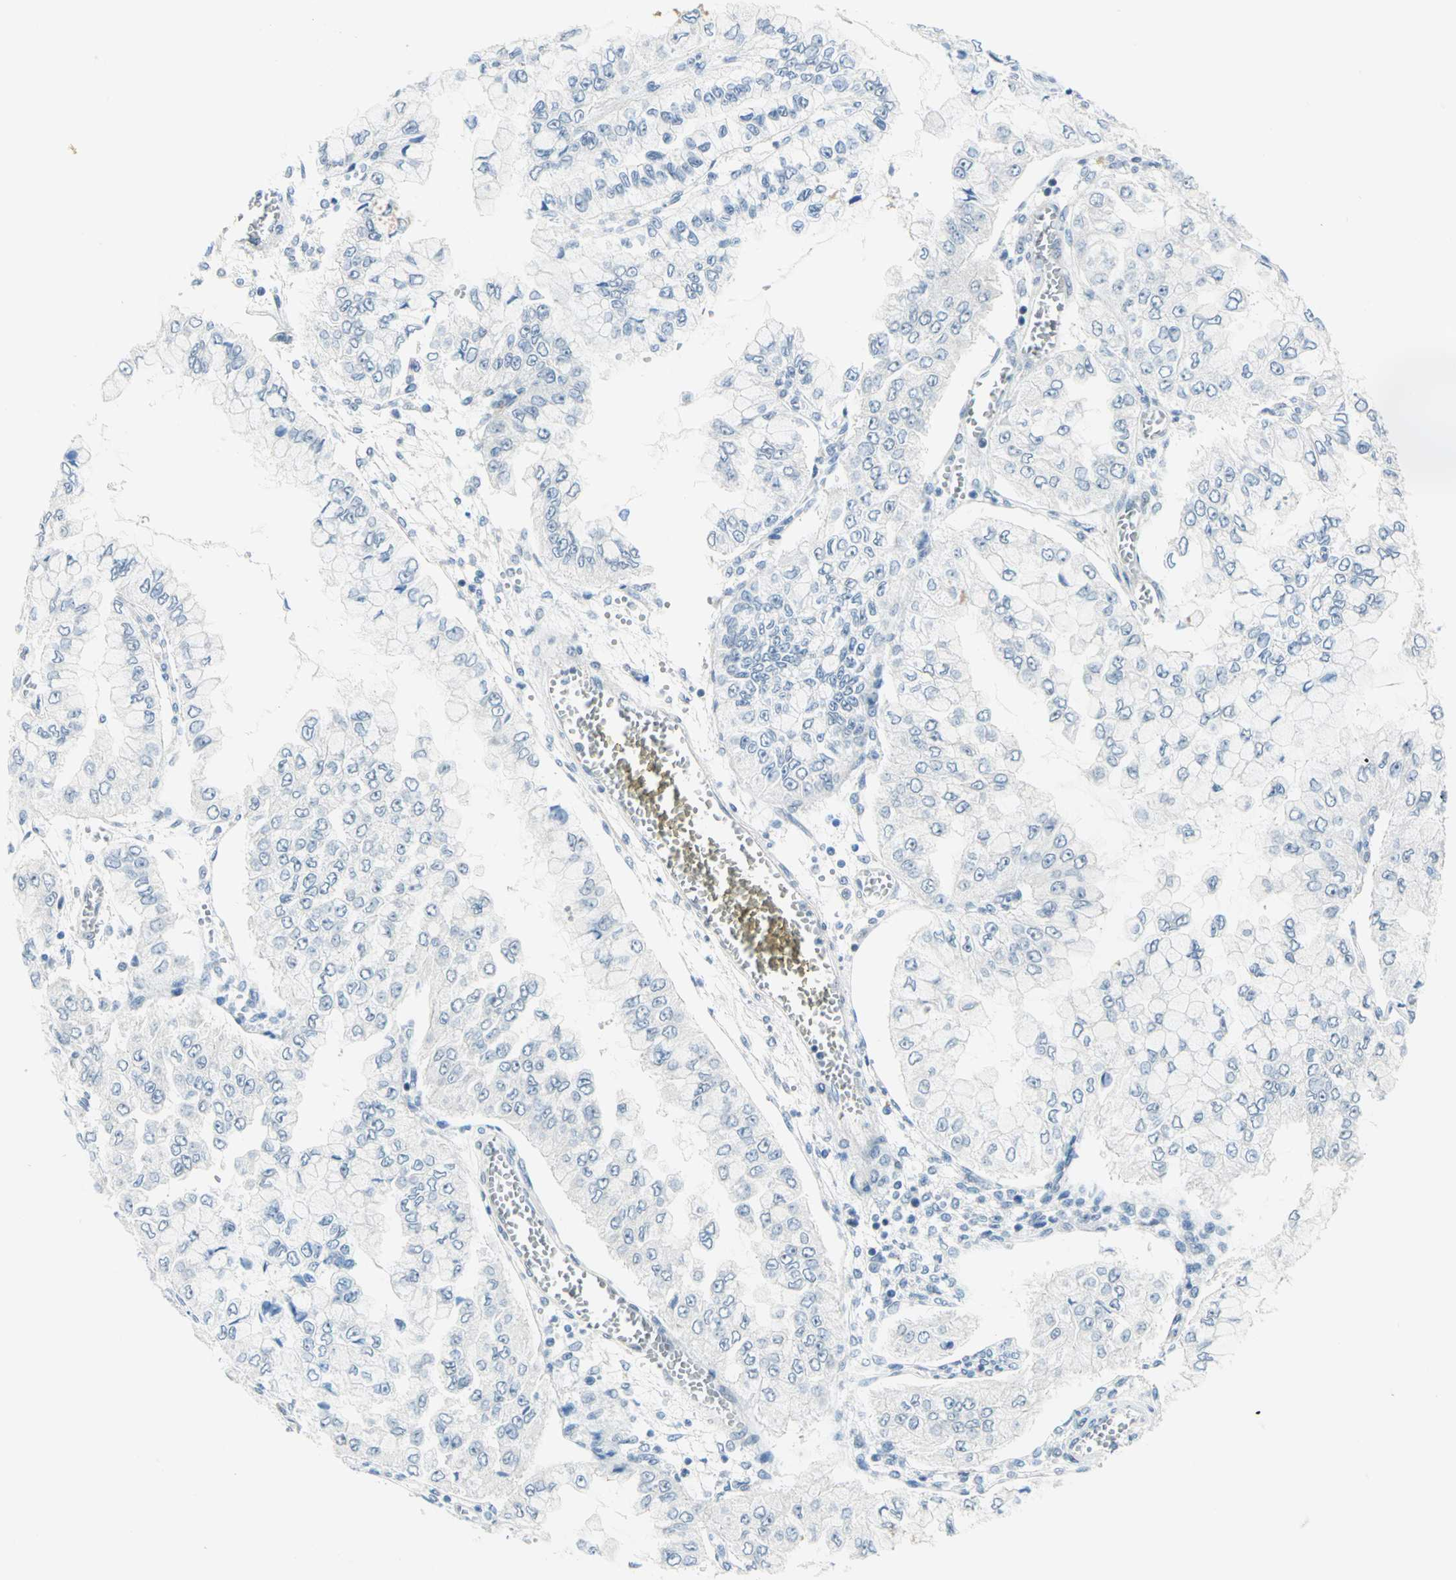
{"staining": {"intensity": "negative", "quantity": "none", "location": "none"}, "tissue": "liver cancer", "cell_type": "Tumor cells", "image_type": "cancer", "snomed": [{"axis": "morphology", "description": "Cholangiocarcinoma"}, {"axis": "topography", "description": "Liver"}], "caption": "The image demonstrates no significant positivity in tumor cells of liver cancer.", "gene": "PIN1", "patient": {"sex": "female", "age": 79}}